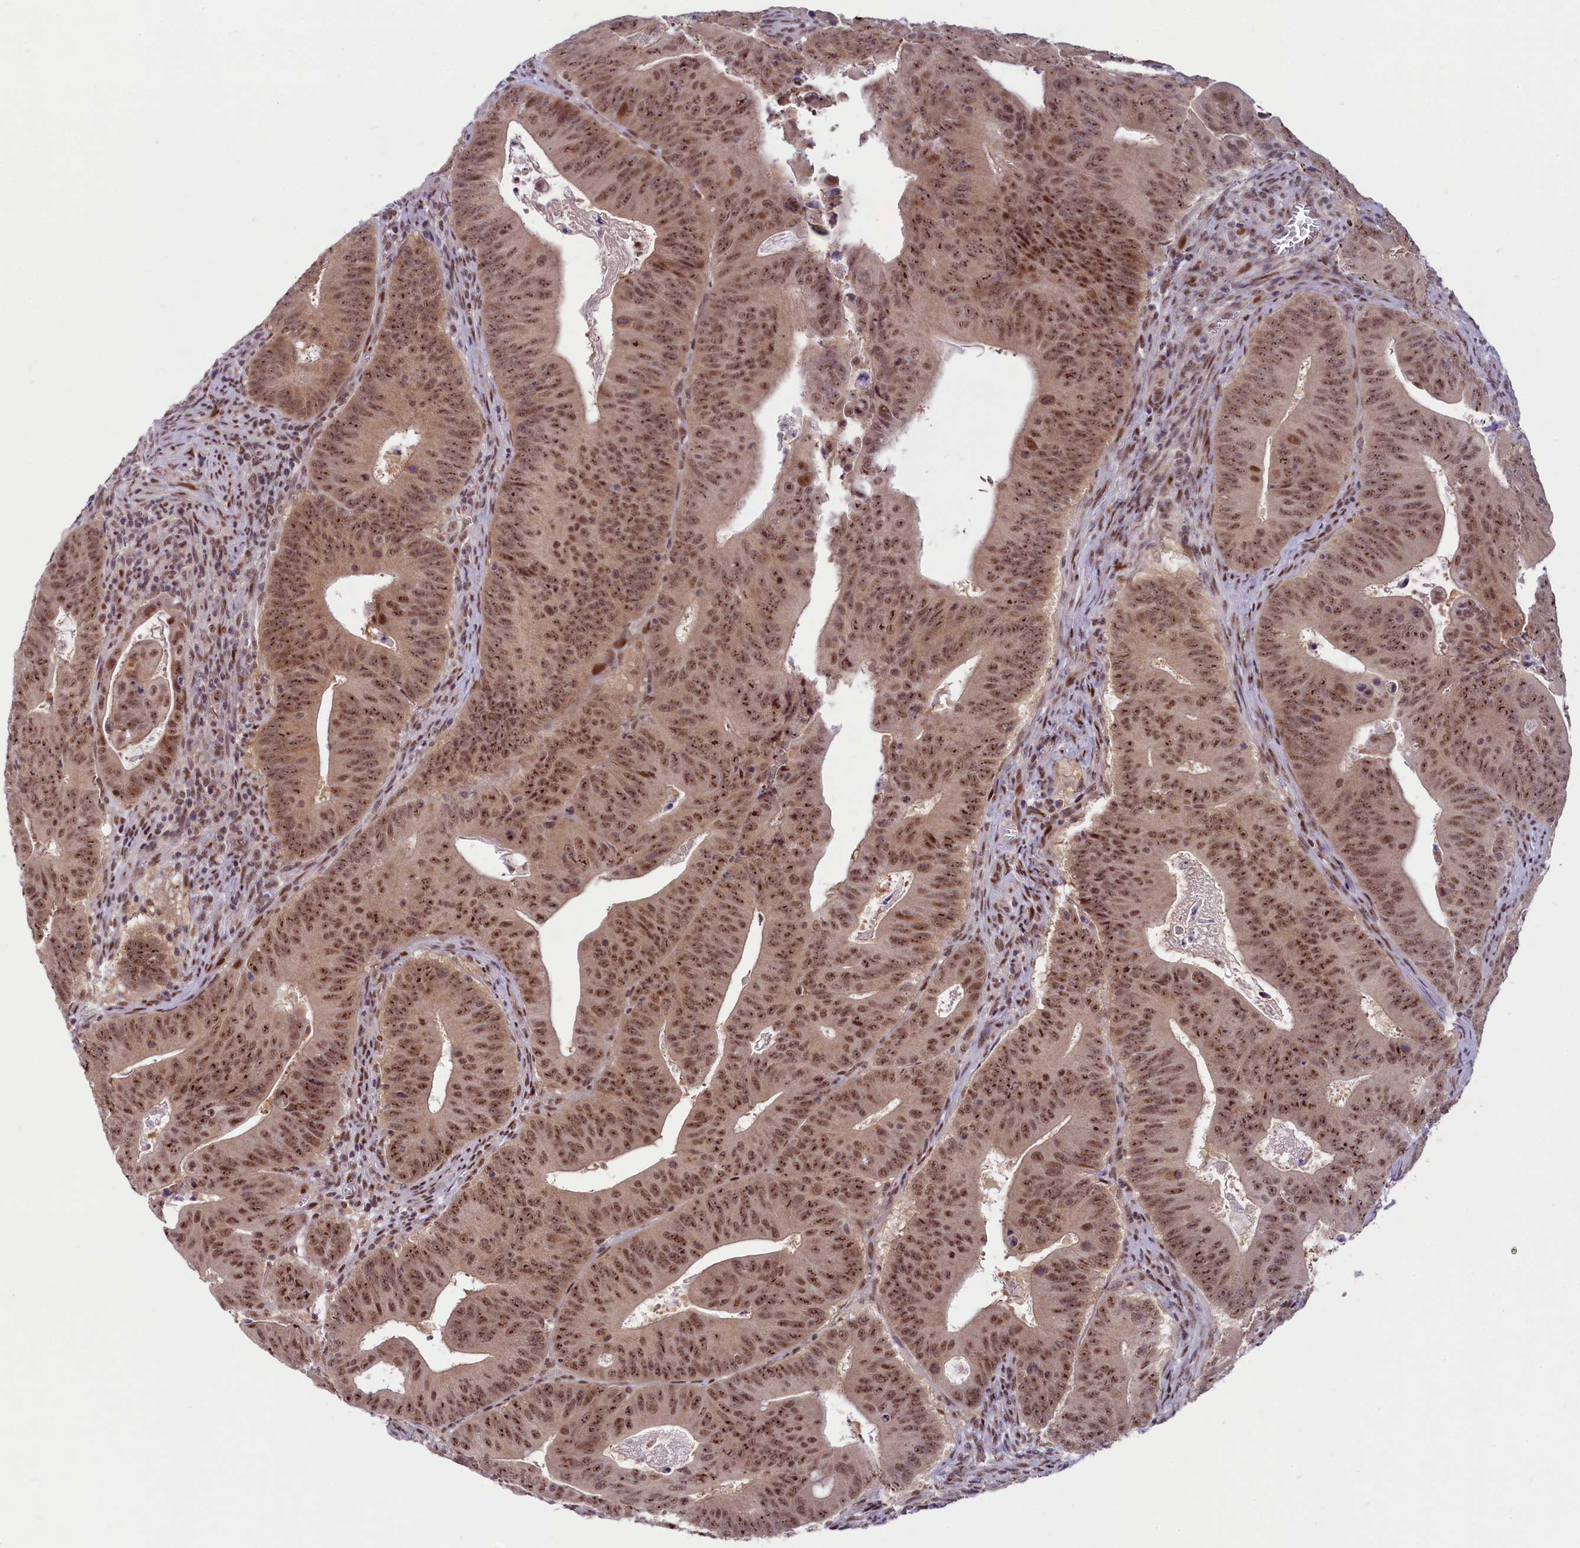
{"staining": {"intensity": "moderate", "quantity": ">75%", "location": "nuclear"}, "tissue": "colorectal cancer", "cell_type": "Tumor cells", "image_type": "cancer", "snomed": [{"axis": "morphology", "description": "Adenocarcinoma, NOS"}, {"axis": "topography", "description": "Rectum"}], "caption": "This micrograph exhibits adenocarcinoma (colorectal) stained with immunohistochemistry (IHC) to label a protein in brown. The nuclear of tumor cells show moderate positivity for the protein. Nuclei are counter-stained blue.", "gene": "ANKS3", "patient": {"sex": "female", "age": 75}}